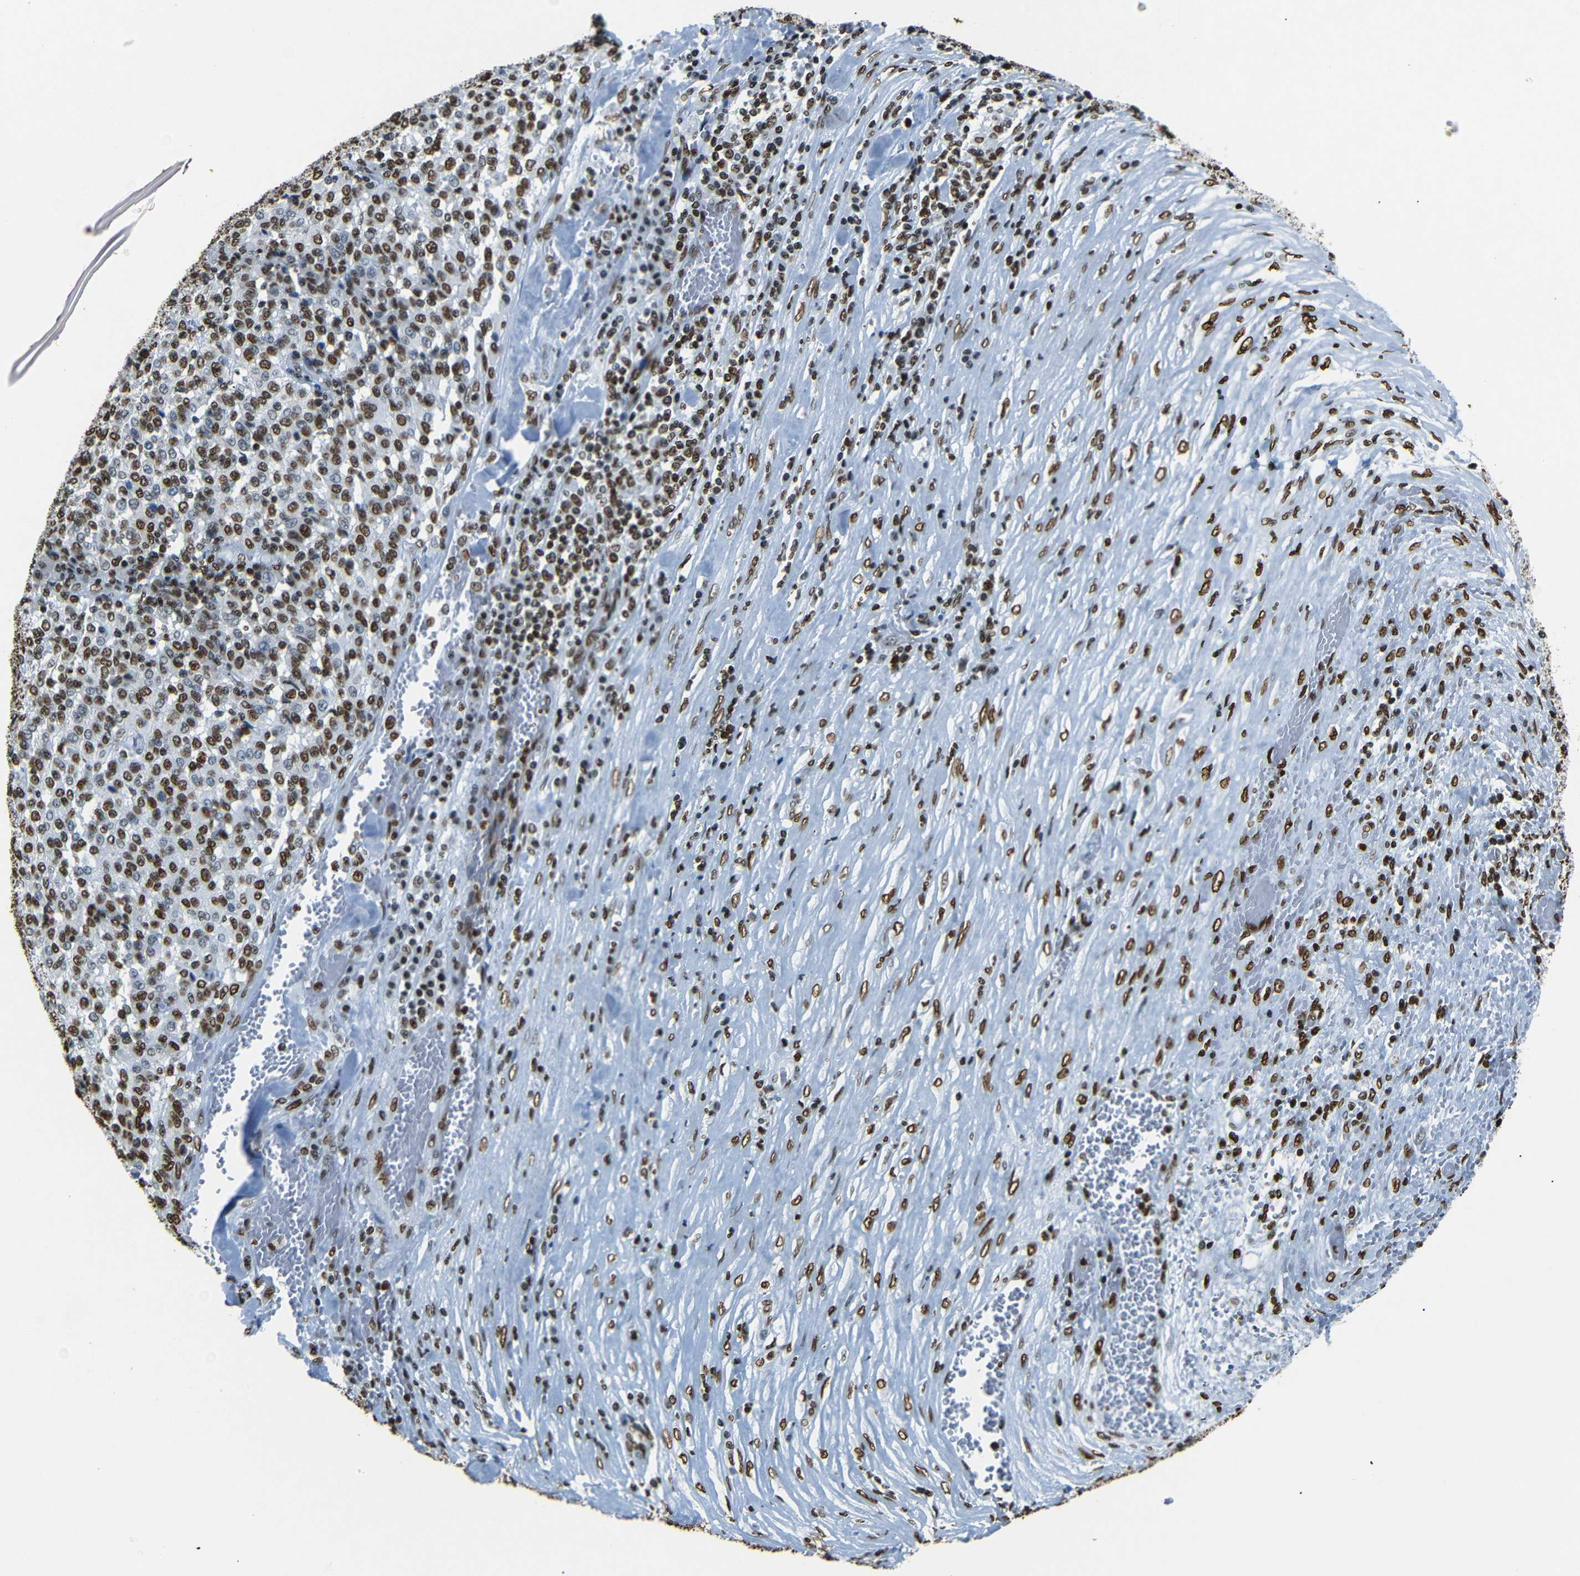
{"staining": {"intensity": "strong", "quantity": ">75%", "location": "nuclear"}, "tissue": "melanoma", "cell_type": "Tumor cells", "image_type": "cancer", "snomed": [{"axis": "morphology", "description": "Malignant melanoma, Metastatic site"}, {"axis": "topography", "description": "Pancreas"}], "caption": "Immunohistochemistry (DAB (3,3'-diaminobenzidine)) staining of malignant melanoma (metastatic site) demonstrates strong nuclear protein staining in about >75% of tumor cells.", "gene": "HMGN1", "patient": {"sex": "female", "age": 30}}